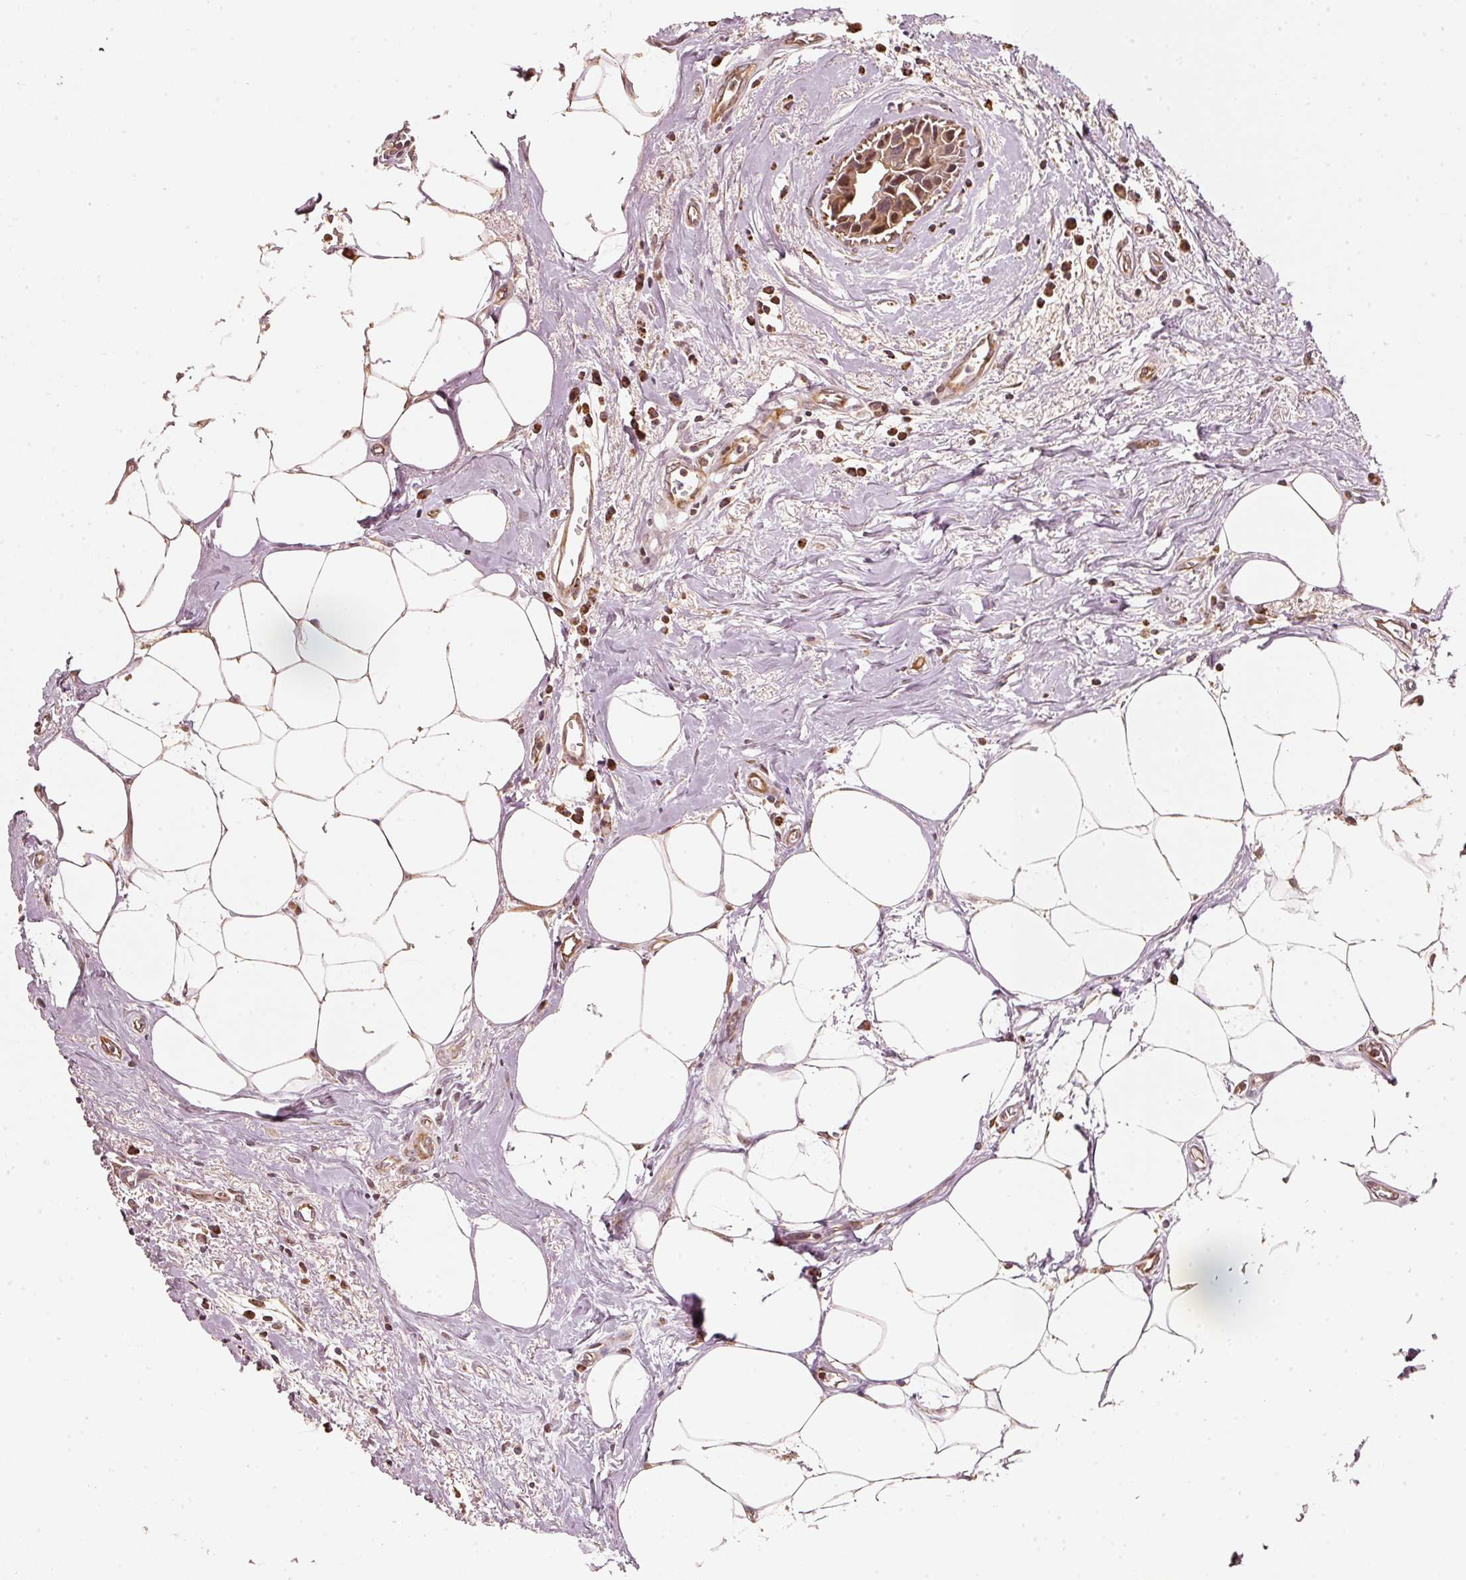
{"staining": {"intensity": "moderate", "quantity": ">75%", "location": "cytoplasmic/membranous,nuclear"}, "tissue": "breast cancer", "cell_type": "Tumor cells", "image_type": "cancer", "snomed": [{"axis": "morphology", "description": "Carcinoma, NOS"}, {"axis": "topography", "description": "Breast"}], "caption": "Moderate cytoplasmic/membranous and nuclear protein staining is present in about >75% of tumor cells in breast cancer (carcinoma).", "gene": "RAB35", "patient": {"sex": "female", "age": 60}}